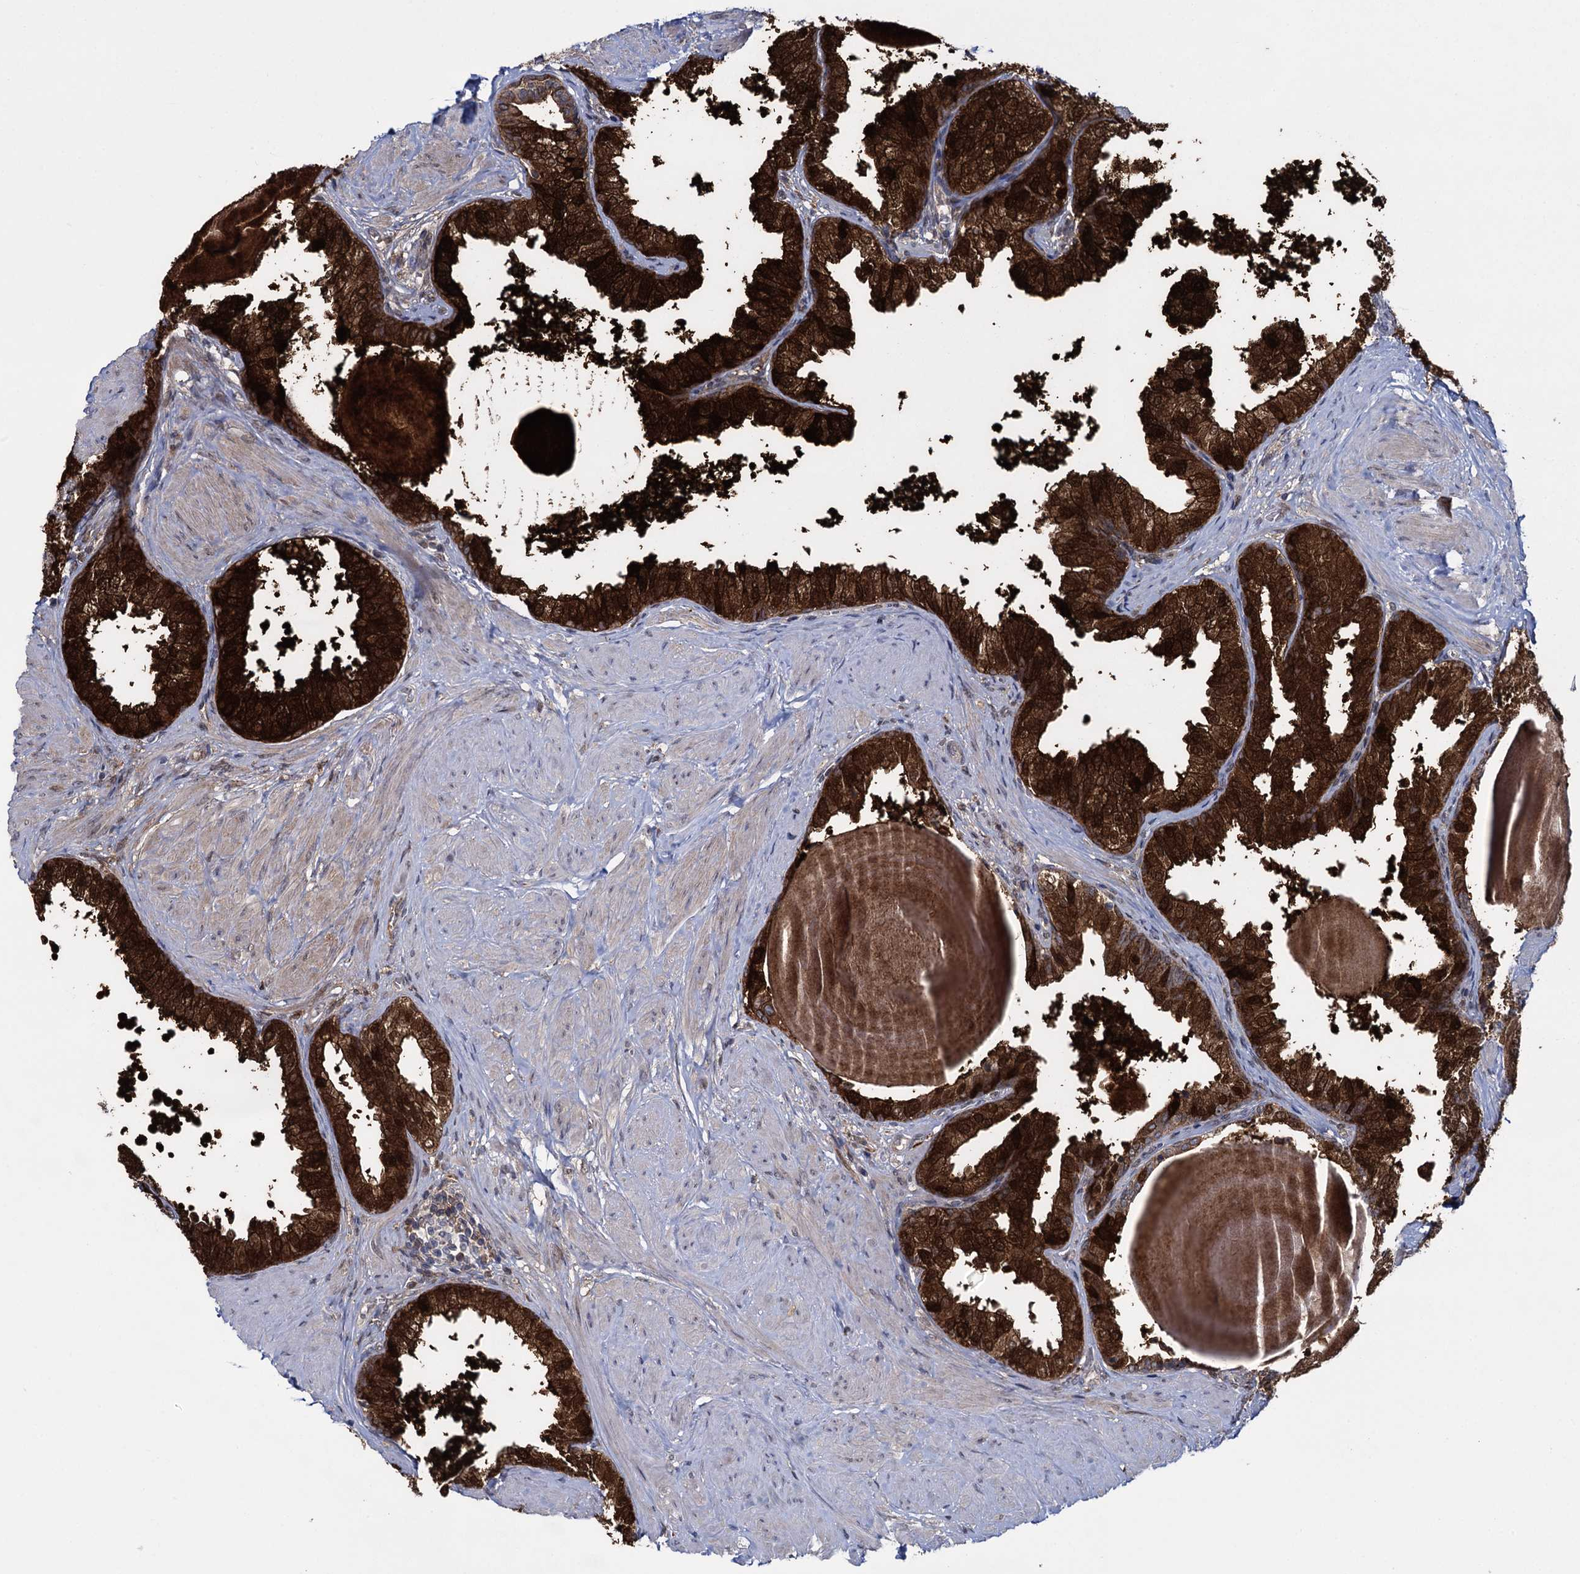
{"staining": {"intensity": "strong", "quantity": ">75%", "location": "cytoplasmic/membranous,nuclear"}, "tissue": "prostate", "cell_type": "Glandular cells", "image_type": "normal", "snomed": [{"axis": "morphology", "description": "Normal tissue, NOS"}, {"axis": "topography", "description": "Prostate"}], "caption": "Unremarkable prostate was stained to show a protein in brown. There is high levels of strong cytoplasmic/membranous,nuclear staining in about >75% of glandular cells. The staining was performed using DAB (3,3'-diaminobenzidine) to visualize the protein expression in brown, while the nuclei were stained in blue with hematoxylin (Magnification: 20x).", "gene": "GLO1", "patient": {"sex": "male", "age": 48}}